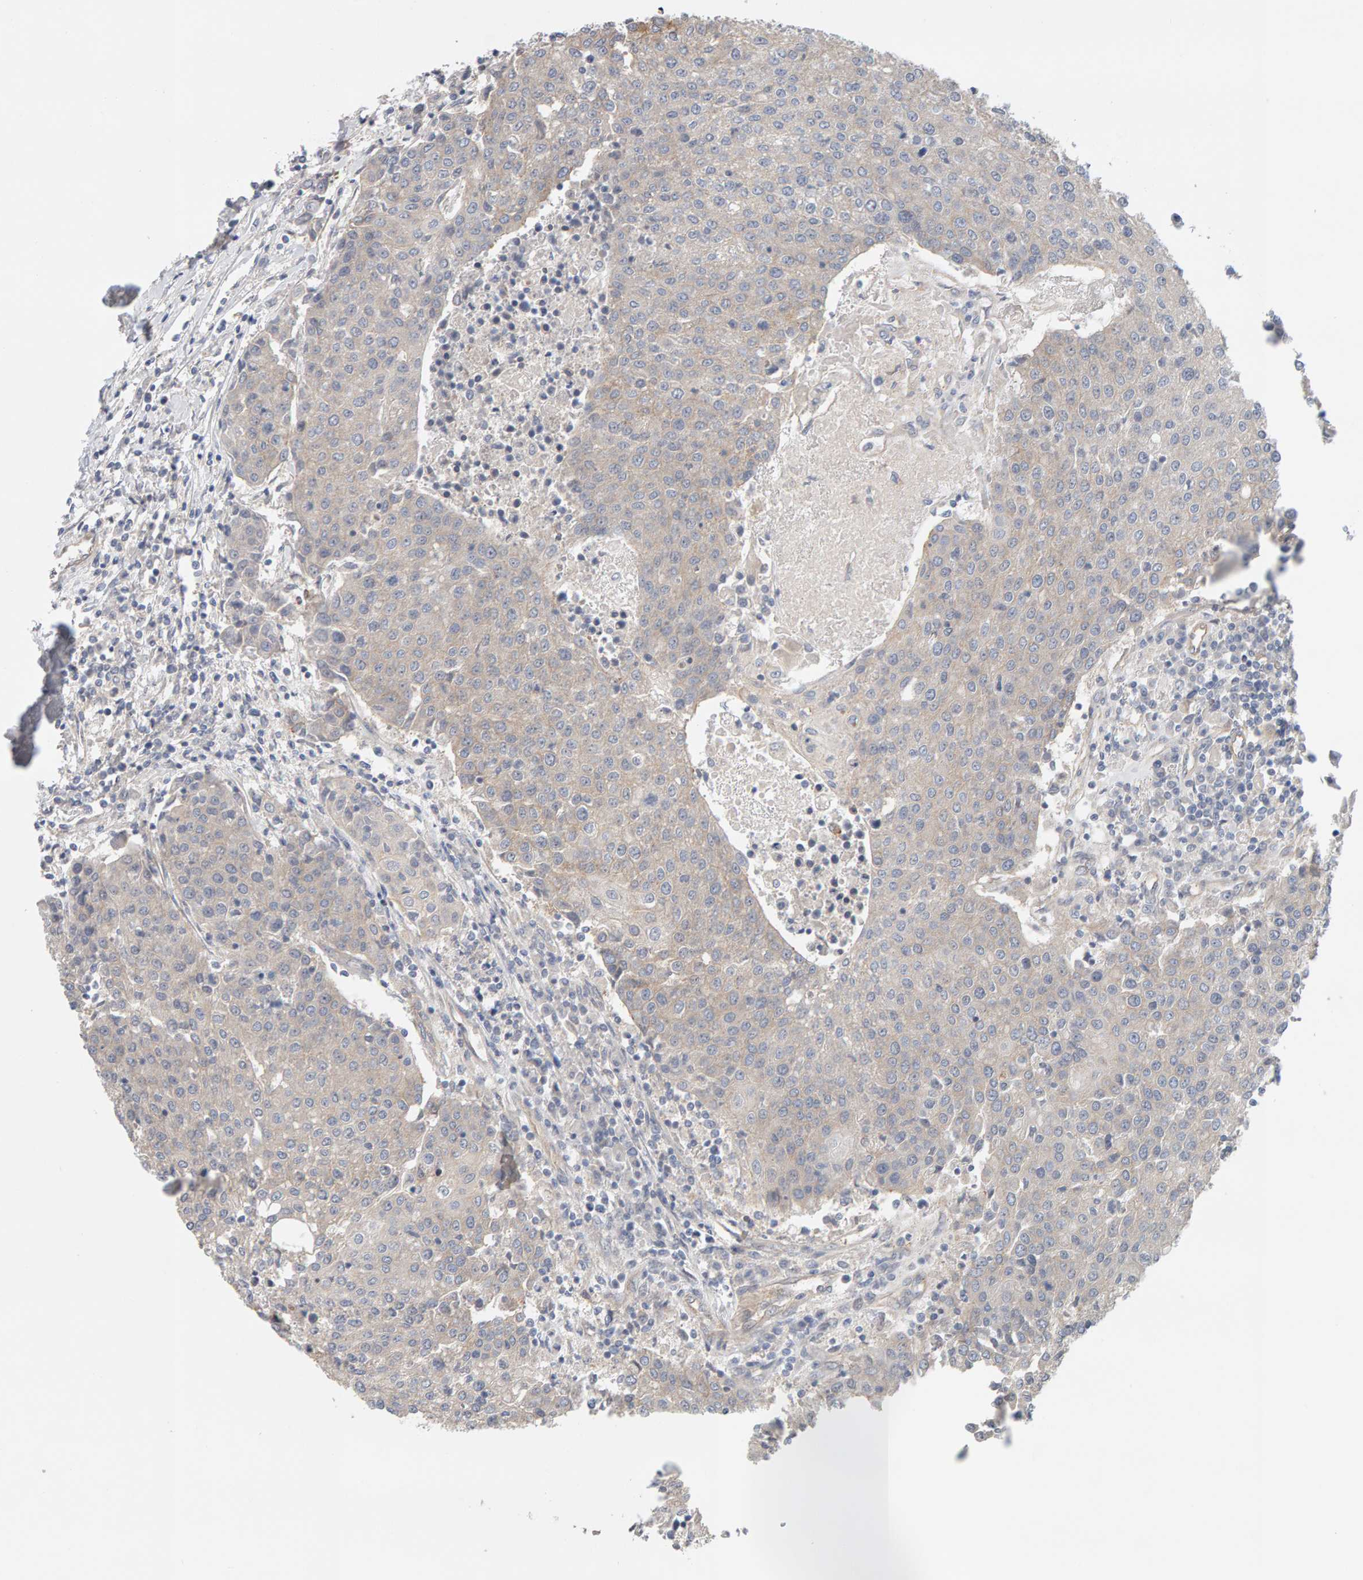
{"staining": {"intensity": "weak", "quantity": "25%-75%", "location": "cytoplasmic/membranous"}, "tissue": "urothelial cancer", "cell_type": "Tumor cells", "image_type": "cancer", "snomed": [{"axis": "morphology", "description": "Urothelial carcinoma, High grade"}, {"axis": "topography", "description": "Urinary bladder"}], "caption": "A brown stain highlights weak cytoplasmic/membranous expression of a protein in urothelial cancer tumor cells.", "gene": "PPP1R16A", "patient": {"sex": "female", "age": 85}}